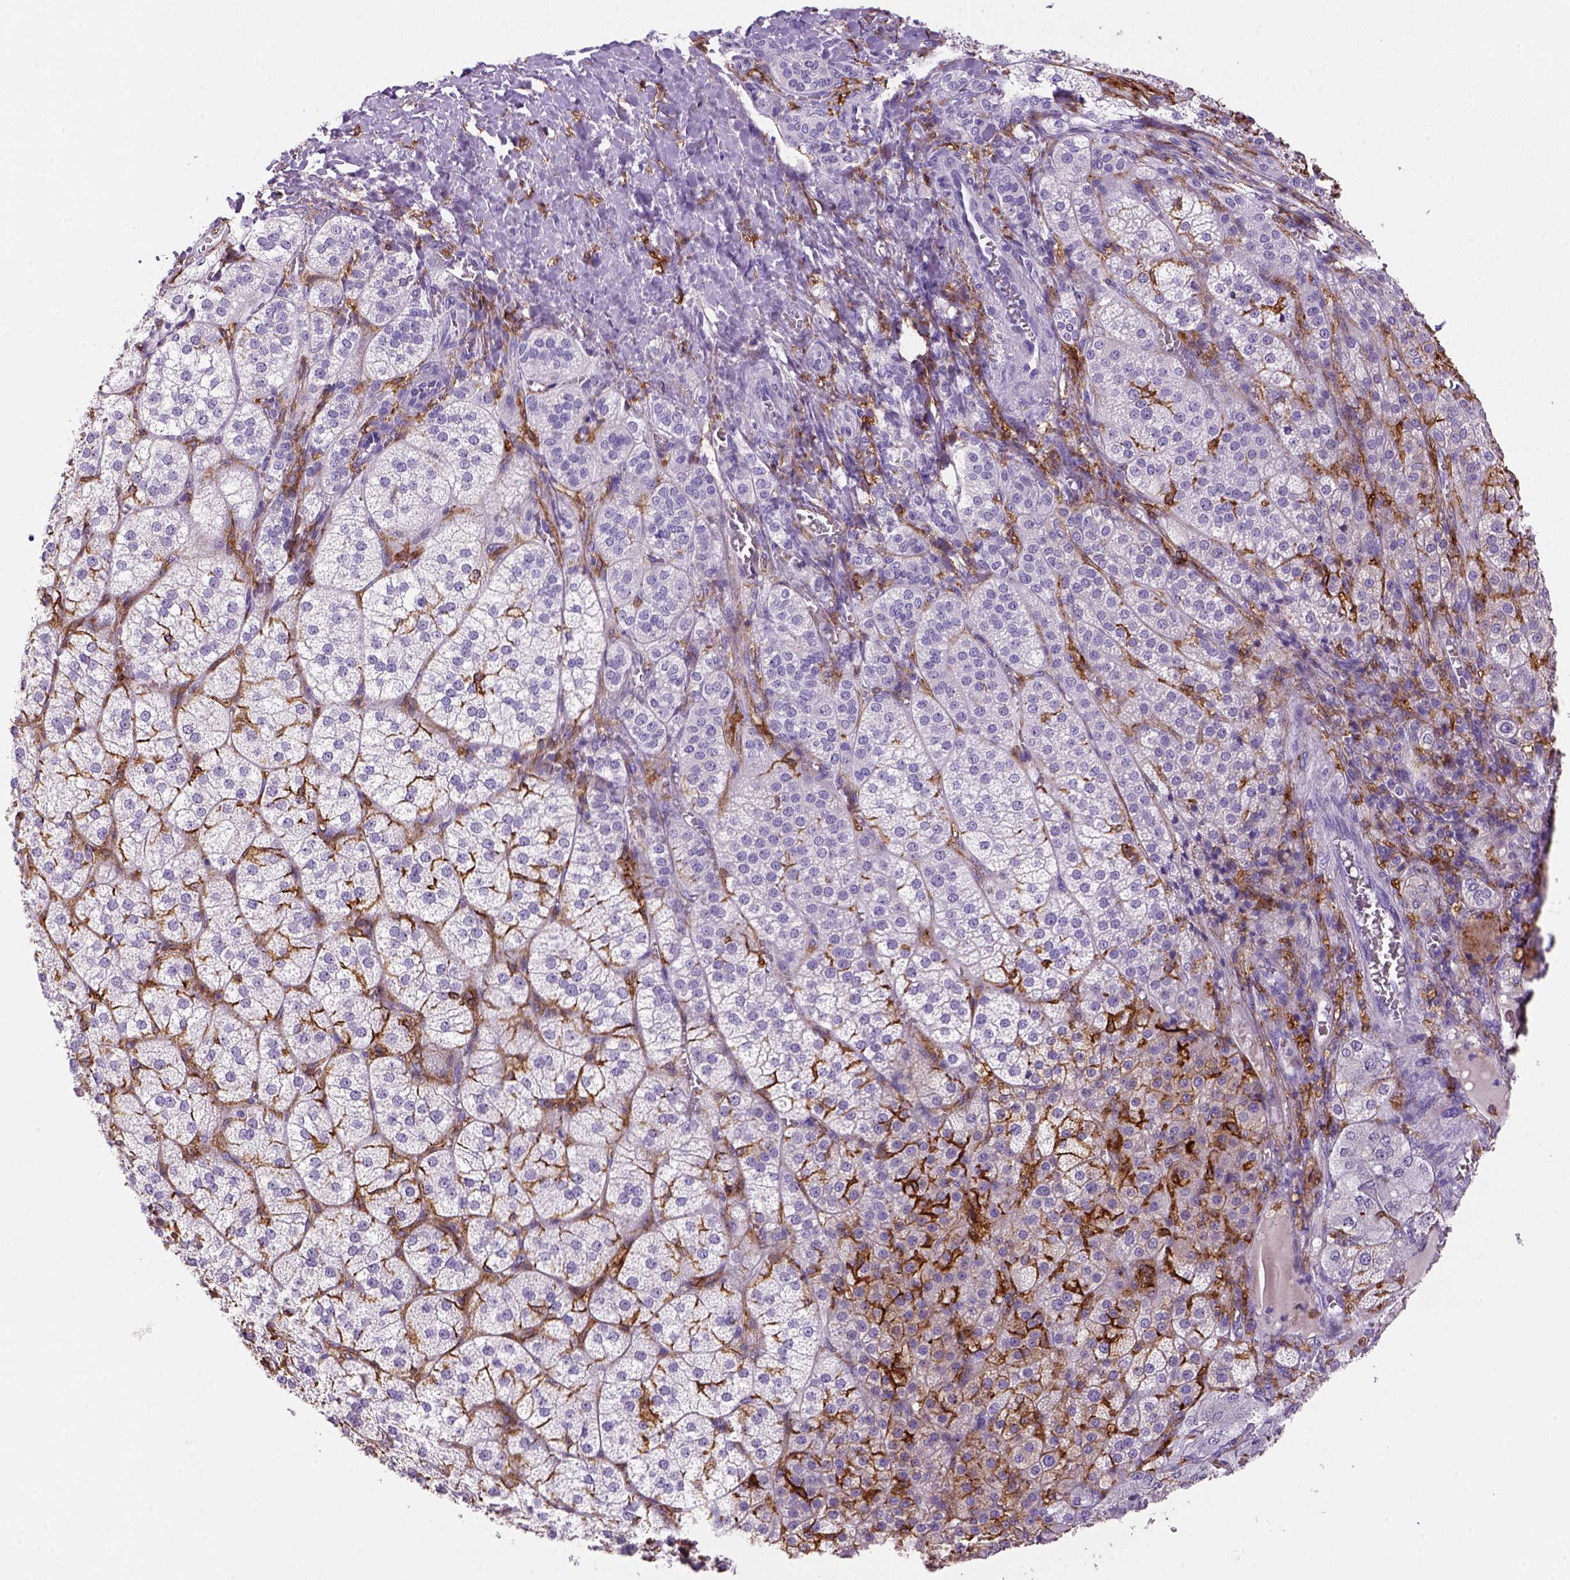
{"staining": {"intensity": "negative", "quantity": "none", "location": "none"}, "tissue": "adrenal gland", "cell_type": "Glandular cells", "image_type": "normal", "snomed": [{"axis": "morphology", "description": "Normal tissue, NOS"}, {"axis": "topography", "description": "Adrenal gland"}], "caption": "This is an IHC histopathology image of normal adrenal gland. There is no expression in glandular cells.", "gene": "CD14", "patient": {"sex": "female", "age": 60}}